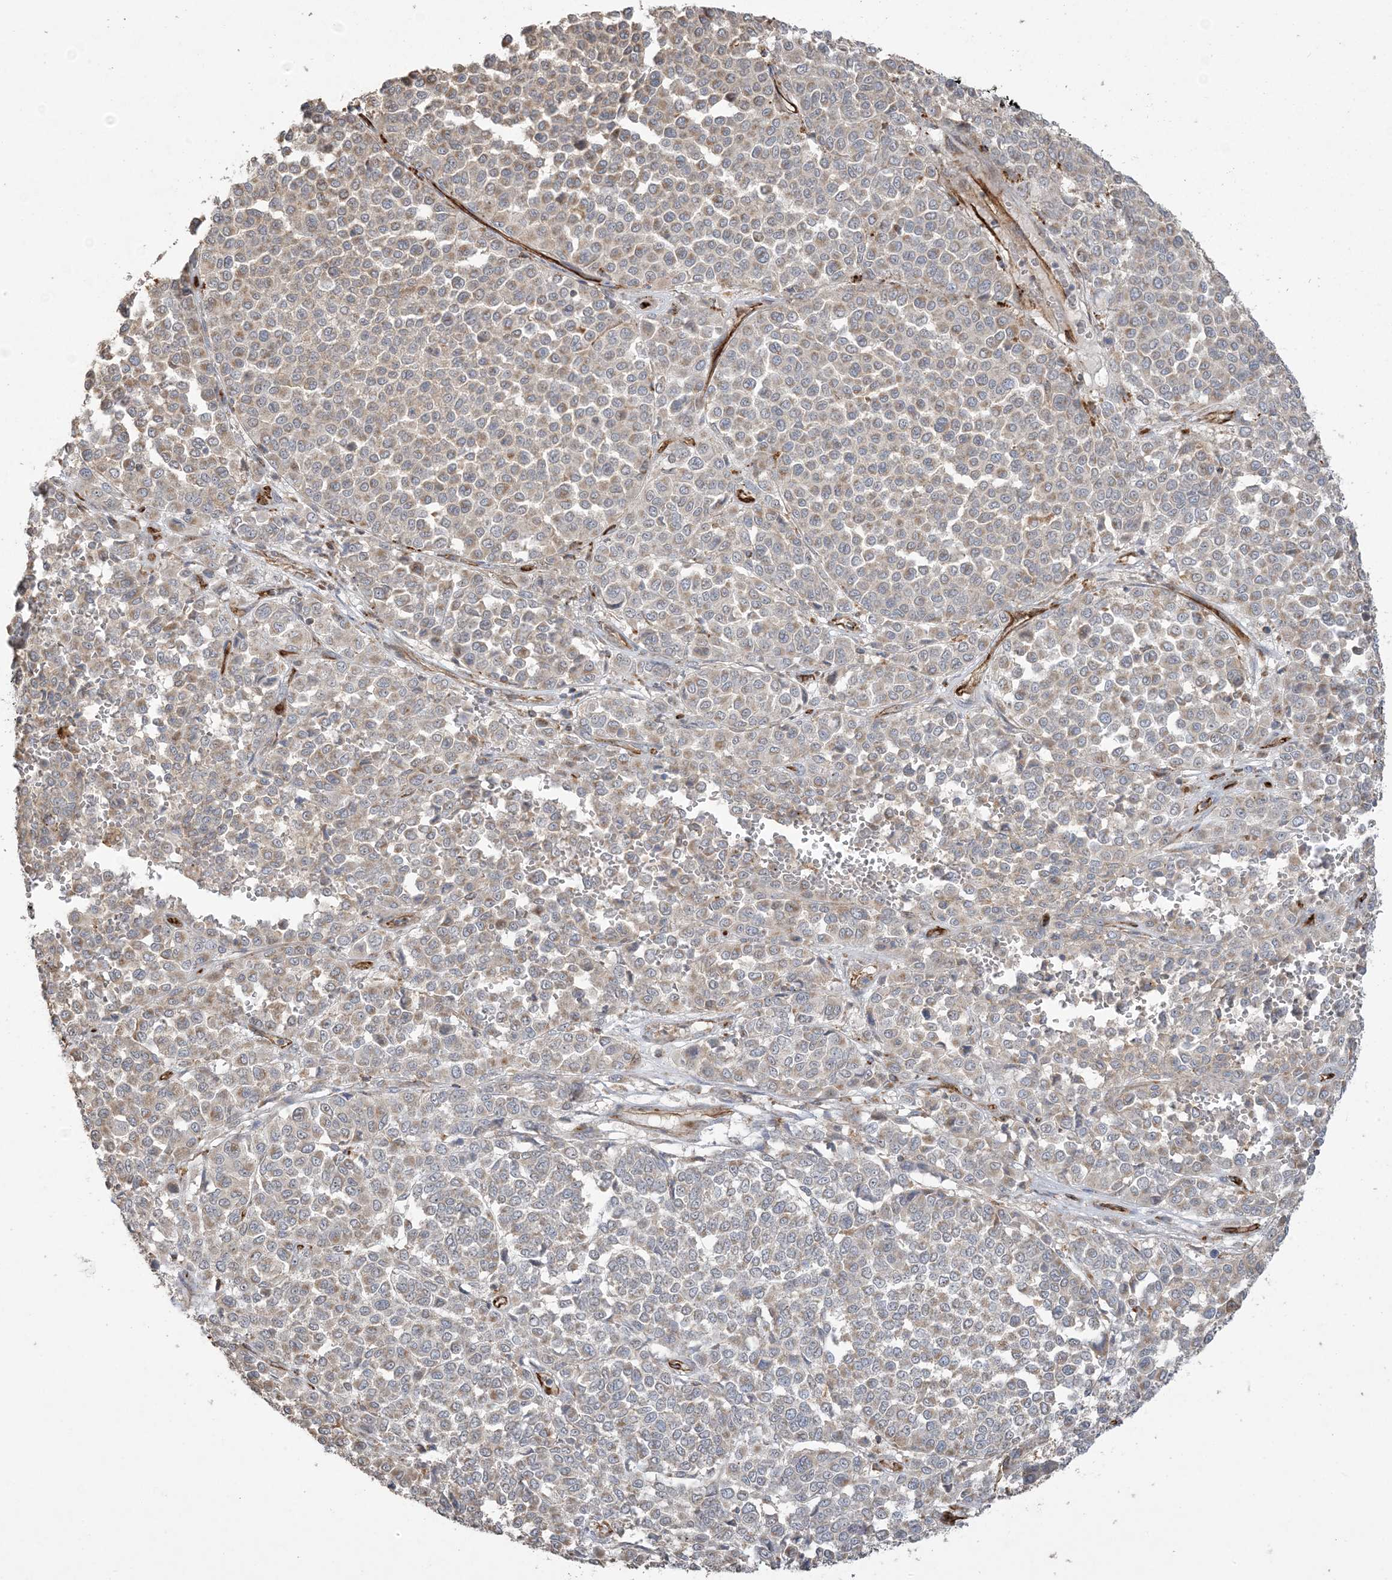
{"staining": {"intensity": "moderate", "quantity": "25%-75%", "location": "cytoplasmic/membranous"}, "tissue": "melanoma", "cell_type": "Tumor cells", "image_type": "cancer", "snomed": [{"axis": "morphology", "description": "Malignant melanoma, Metastatic site"}, {"axis": "topography", "description": "Pancreas"}], "caption": "Melanoma stained for a protein shows moderate cytoplasmic/membranous positivity in tumor cells.", "gene": "AGA", "patient": {"sex": "female", "age": 30}}